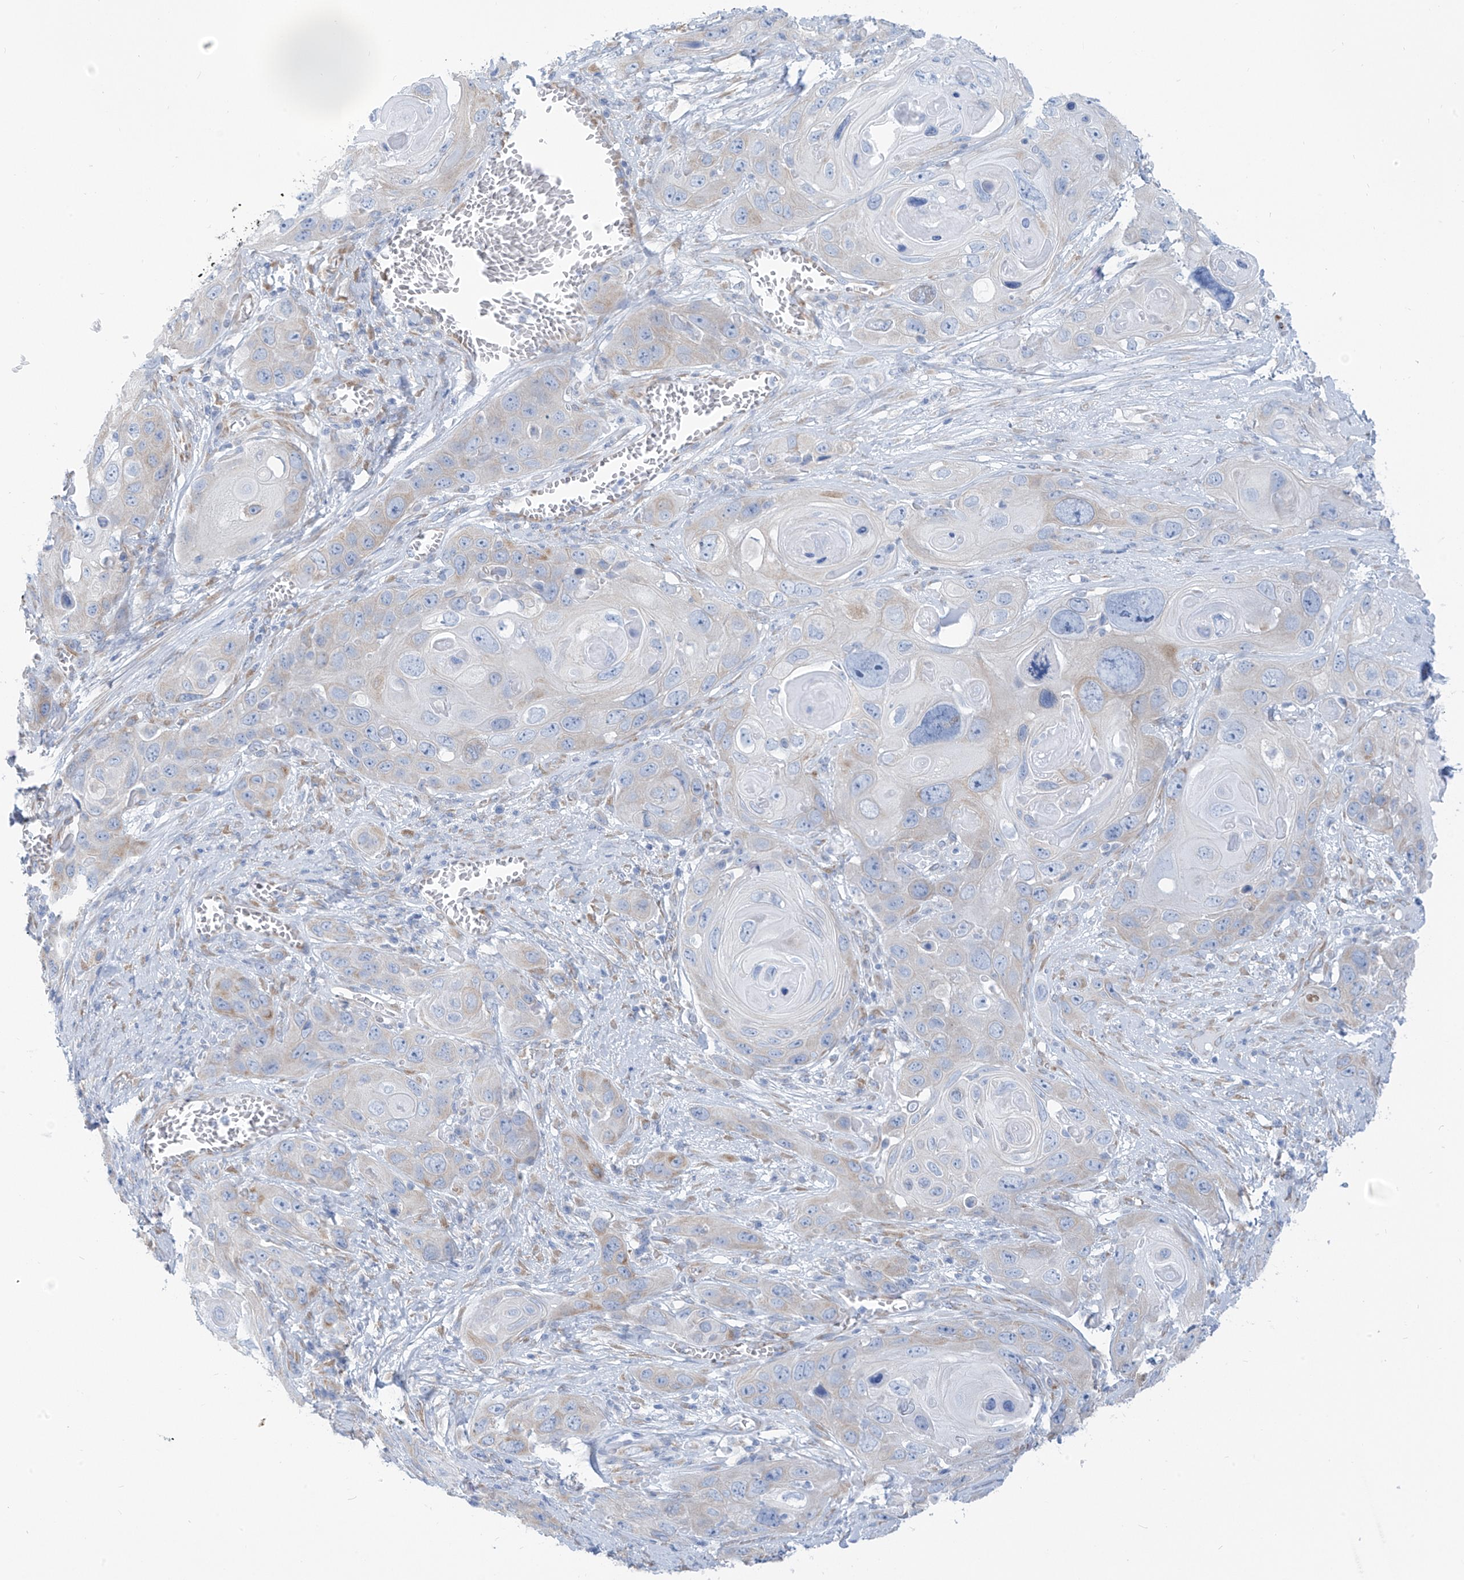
{"staining": {"intensity": "negative", "quantity": "none", "location": "none"}, "tissue": "skin cancer", "cell_type": "Tumor cells", "image_type": "cancer", "snomed": [{"axis": "morphology", "description": "Squamous cell carcinoma, NOS"}, {"axis": "topography", "description": "Skin"}], "caption": "Skin cancer was stained to show a protein in brown. There is no significant staining in tumor cells.", "gene": "RCN2", "patient": {"sex": "male", "age": 55}}